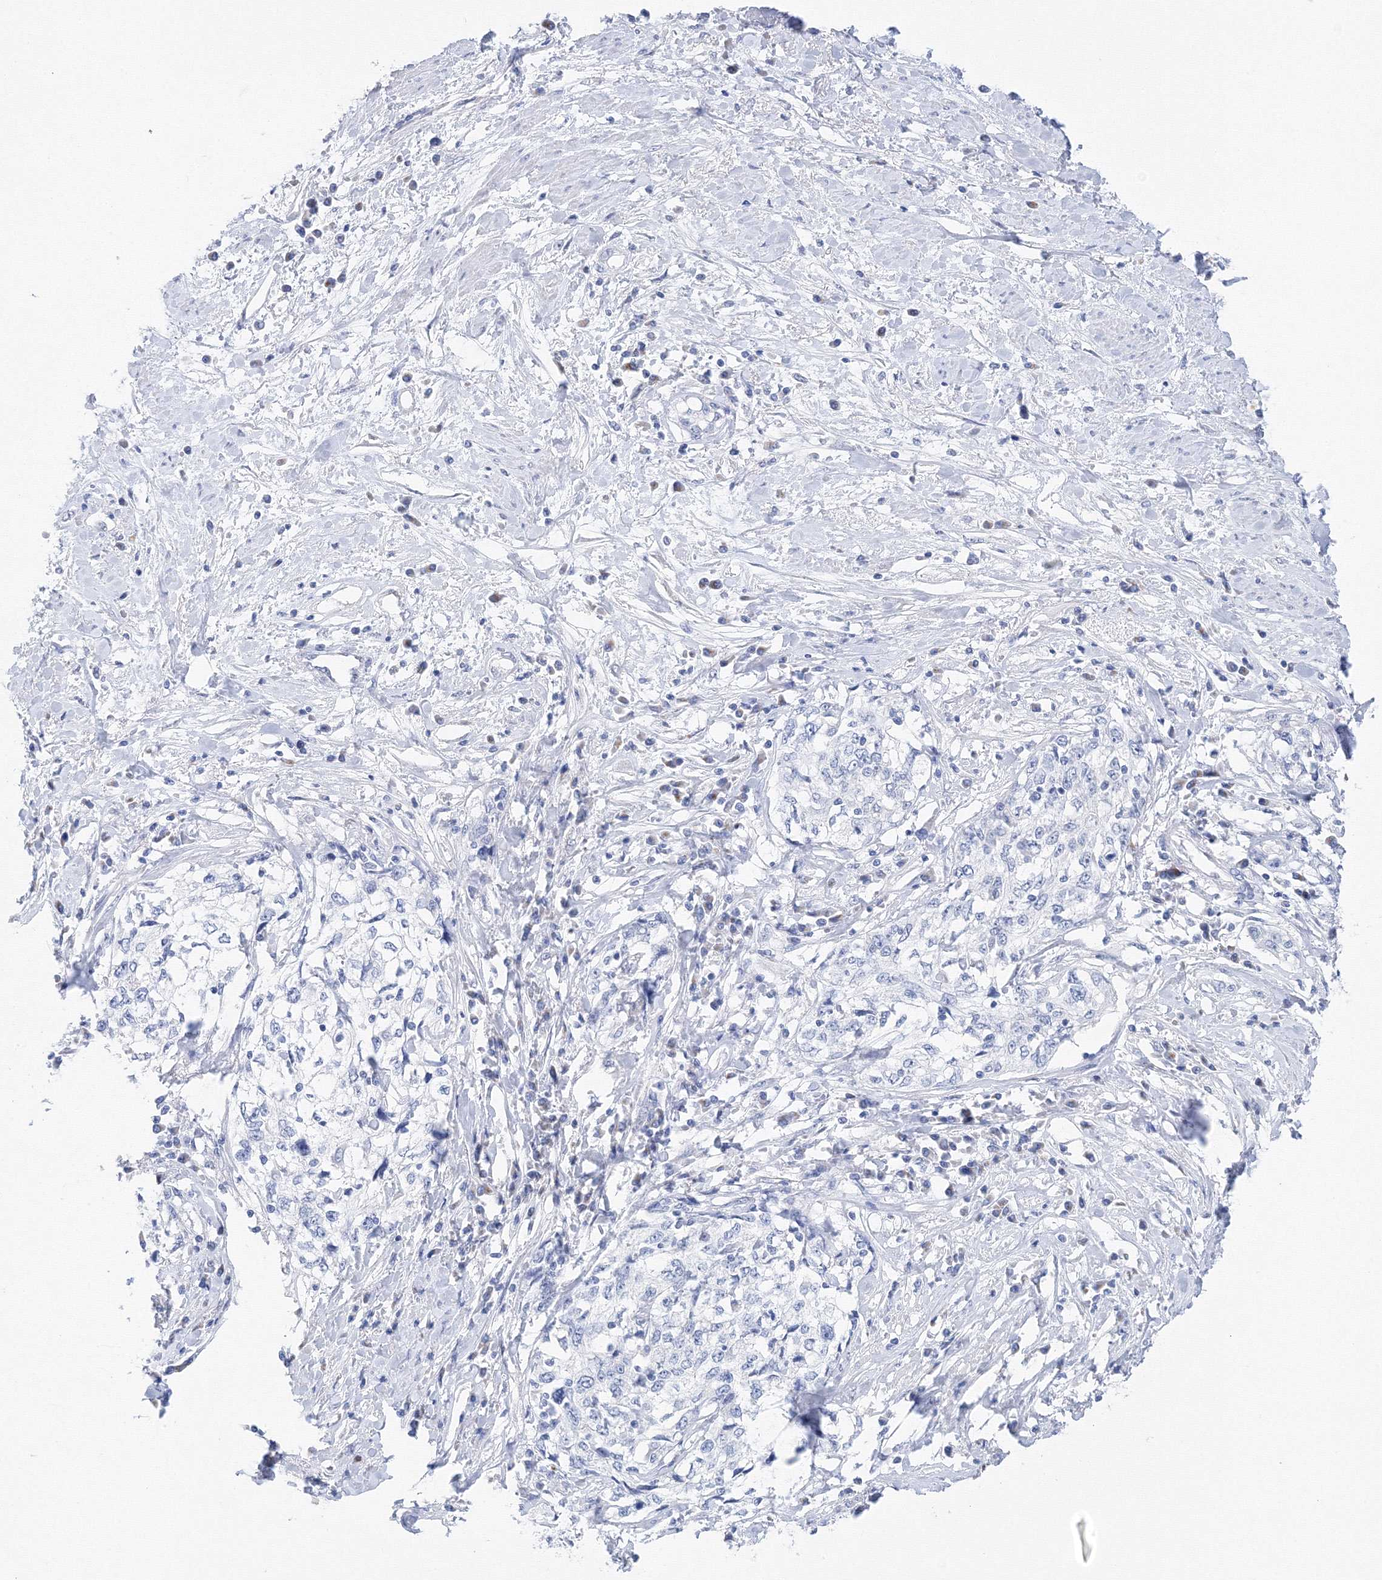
{"staining": {"intensity": "negative", "quantity": "none", "location": "none"}, "tissue": "cervical cancer", "cell_type": "Tumor cells", "image_type": "cancer", "snomed": [{"axis": "morphology", "description": "Squamous cell carcinoma, NOS"}, {"axis": "topography", "description": "Cervix"}], "caption": "This is an immunohistochemistry histopathology image of cervical cancer (squamous cell carcinoma). There is no positivity in tumor cells.", "gene": "TAMM41", "patient": {"sex": "female", "age": 57}}